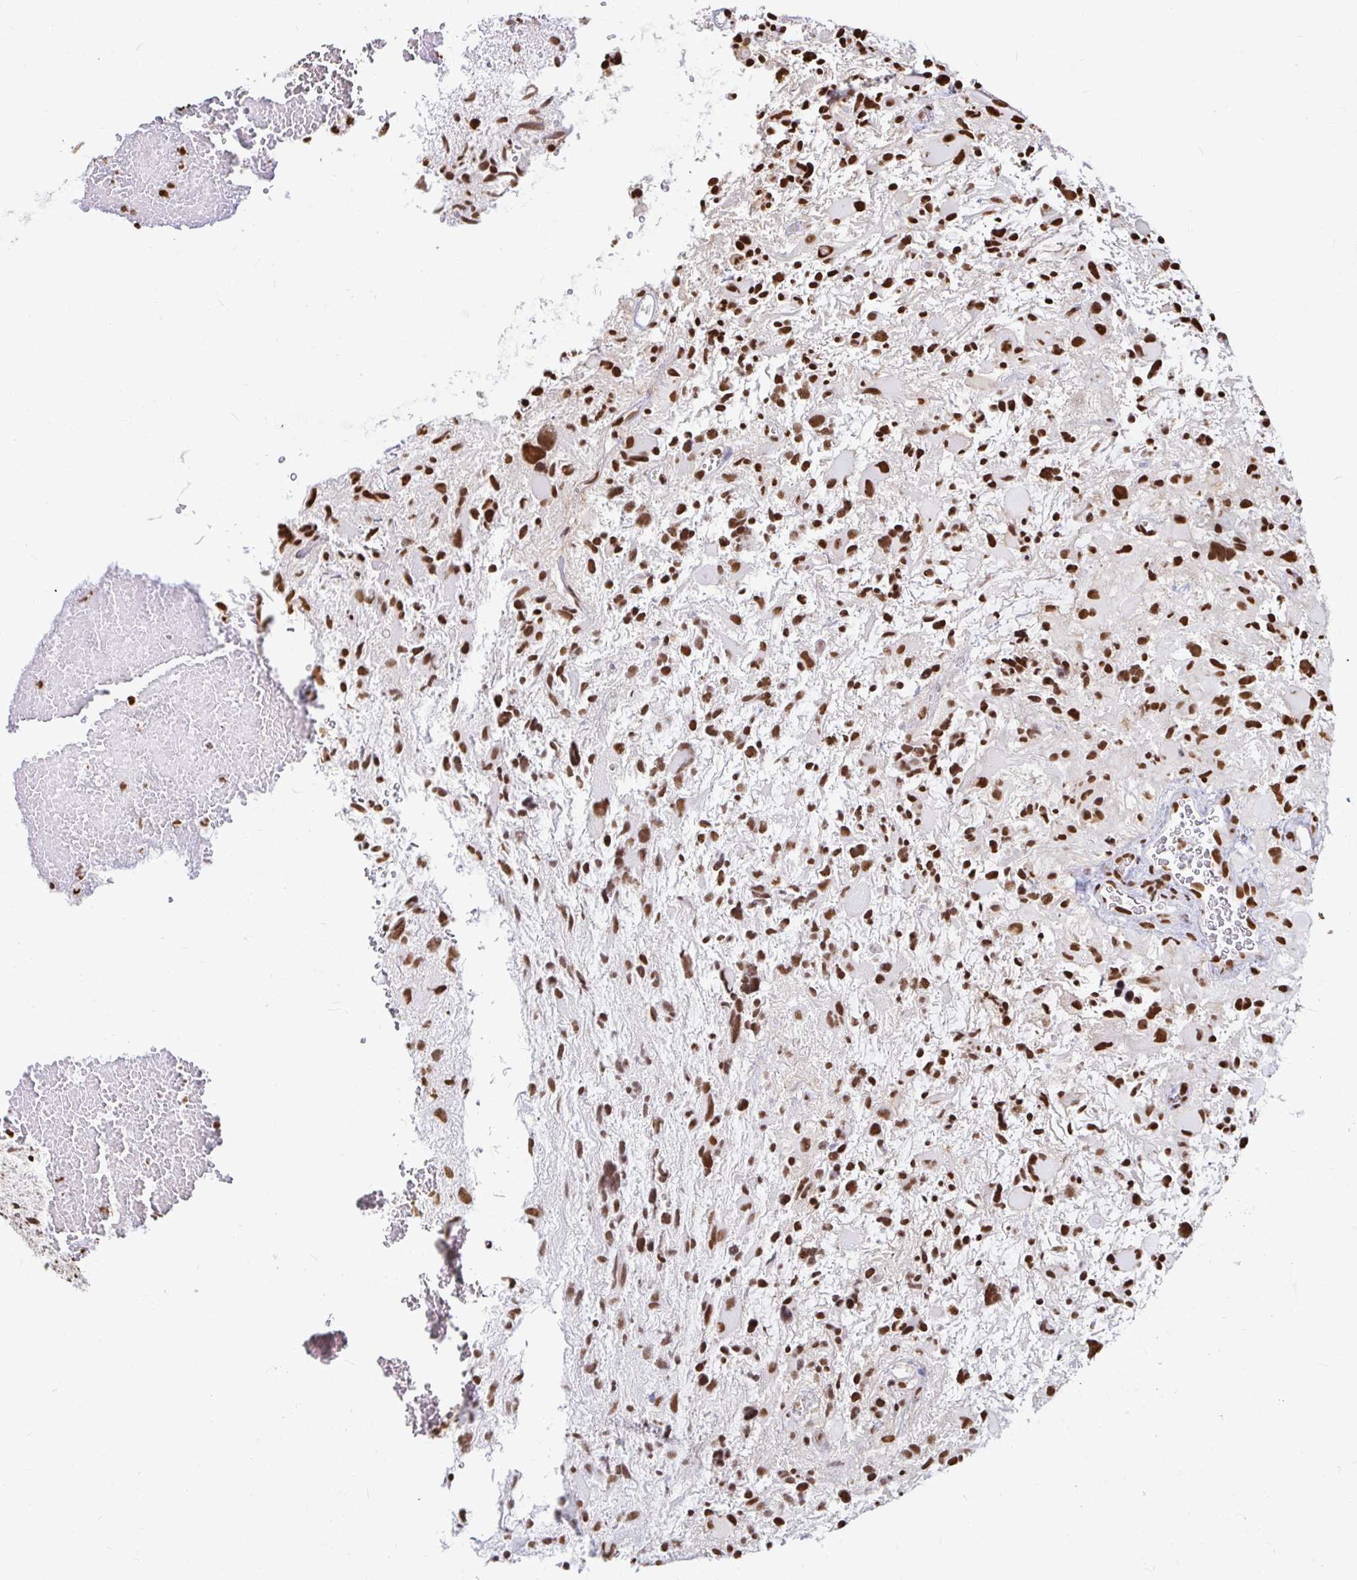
{"staining": {"intensity": "moderate", "quantity": ">75%", "location": "nuclear"}, "tissue": "glioma", "cell_type": "Tumor cells", "image_type": "cancer", "snomed": [{"axis": "morphology", "description": "Glioma, malignant, High grade"}, {"axis": "topography", "description": "Brain"}], "caption": "Immunohistochemistry photomicrograph of glioma stained for a protein (brown), which demonstrates medium levels of moderate nuclear positivity in about >75% of tumor cells.", "gene": "HNRNPU", "patient": {"sex": "female", "age": 11}}